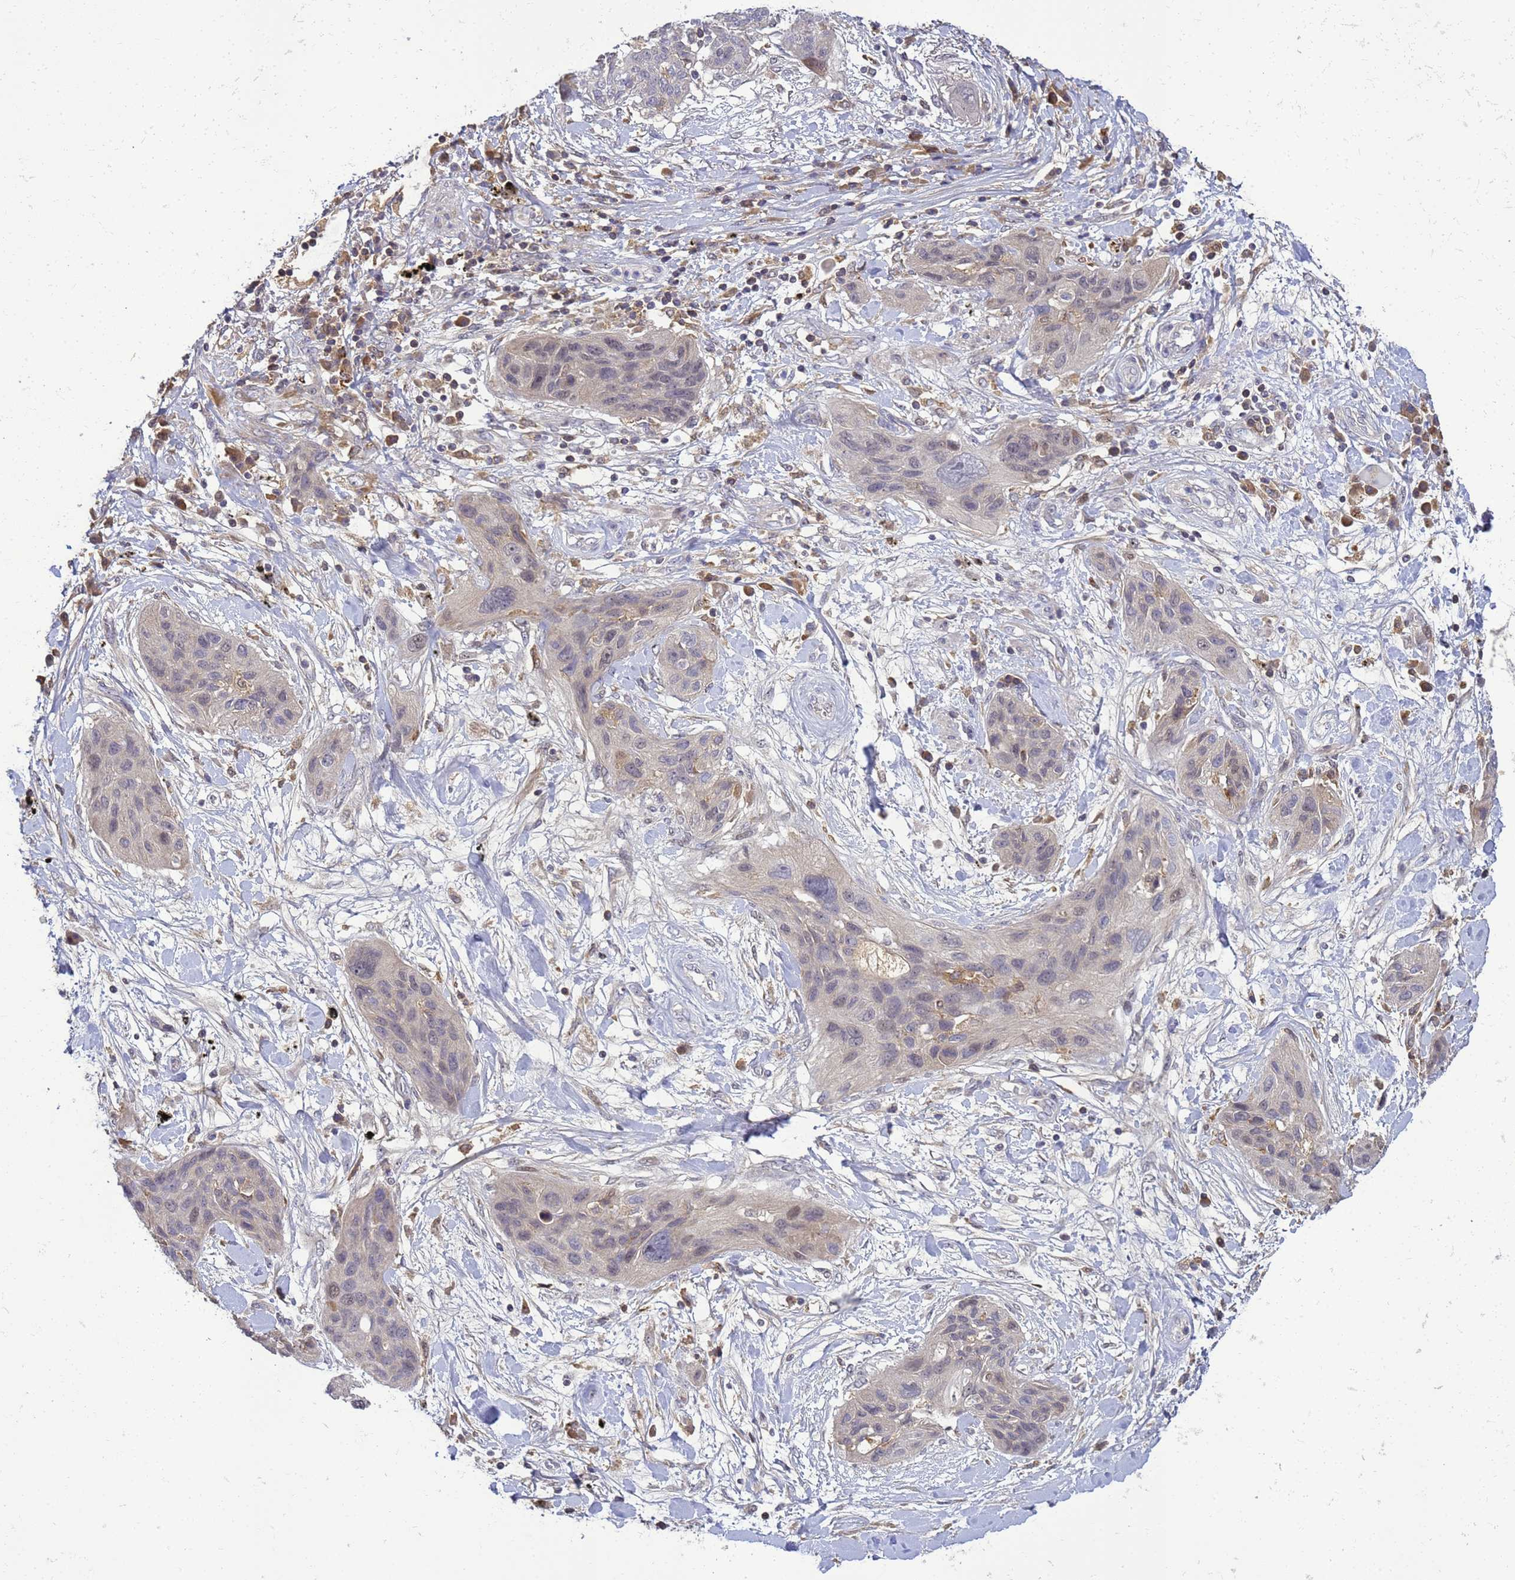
{"staining": {"intensity": "weak", "quantity": "<25%", "location": "nuclear"}, "tissue": "lung cancer", "cell_type": "Tumor cells", "image_type": "cancer", "snomed": [{"axis": "morphology", "description": "Squamous cell carcinoma, NOS"}, {"axis": "topography", "description": "Lung"}], "caption": "Tumor cells show no significant staining in lung cancer.", "gene": "TMEM74B", "patient": {"sex": "female", "age": 70}}